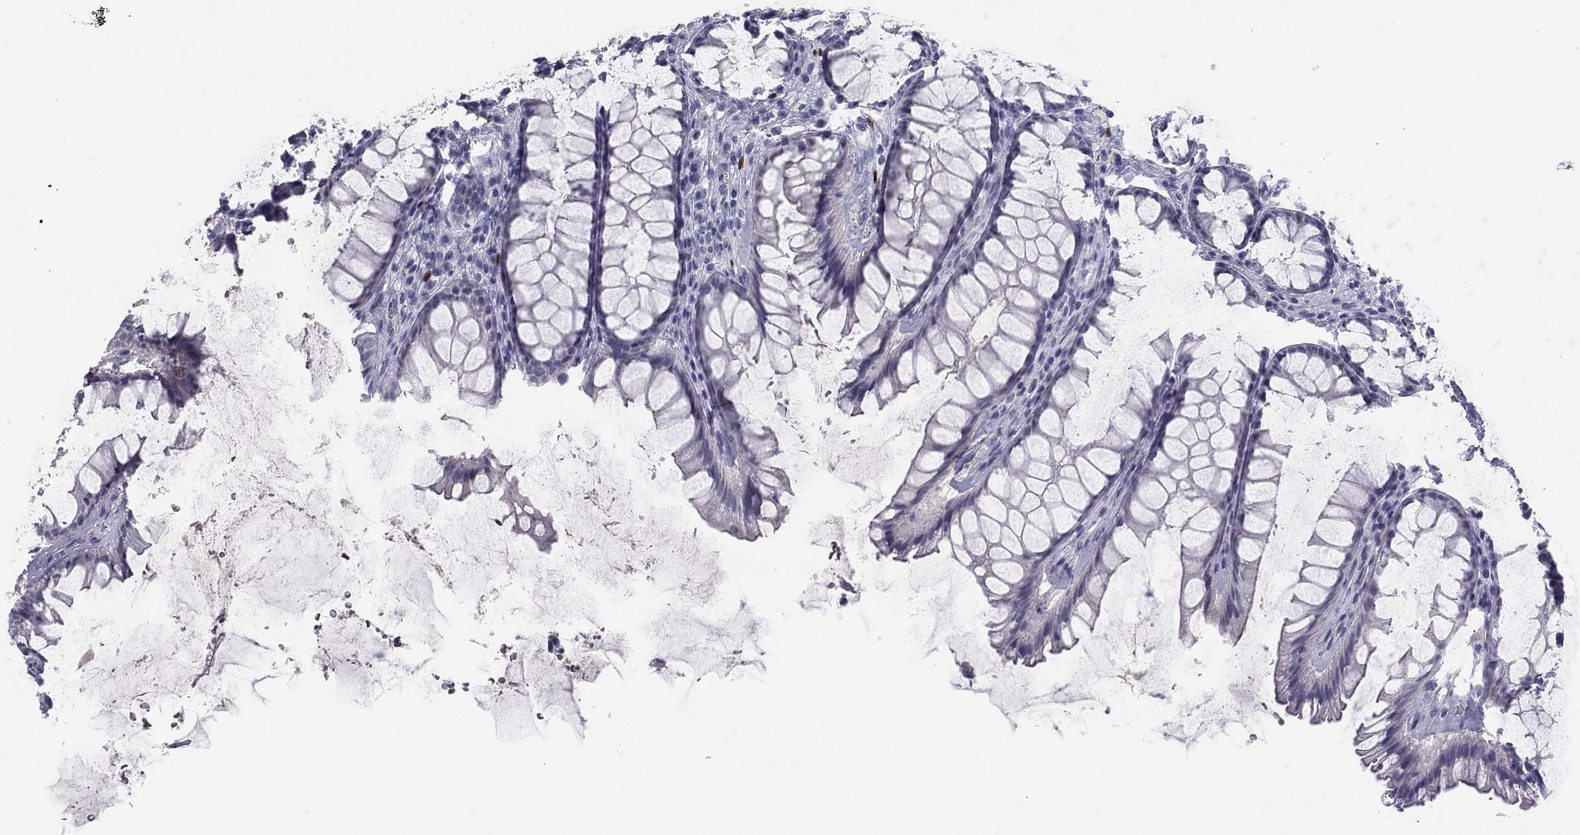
{"staining": {"intensity": "negative", "quantity": "none", "location": "none"}, "tissue": "rectum", "cell_type": "Glandular cells", "image_type": "normal", "snomed": [{"axis": "morphology", "description": "Normal tissue, NOS"}, {"axis": "topography", "description": "Rectum"}], "caption": "DAB immunohistochemical staining of benign rectum exhibits no significant staining in glandular cells.", "gene": "TFAP2B", "patient": {"sex": "male", "age": 72}}